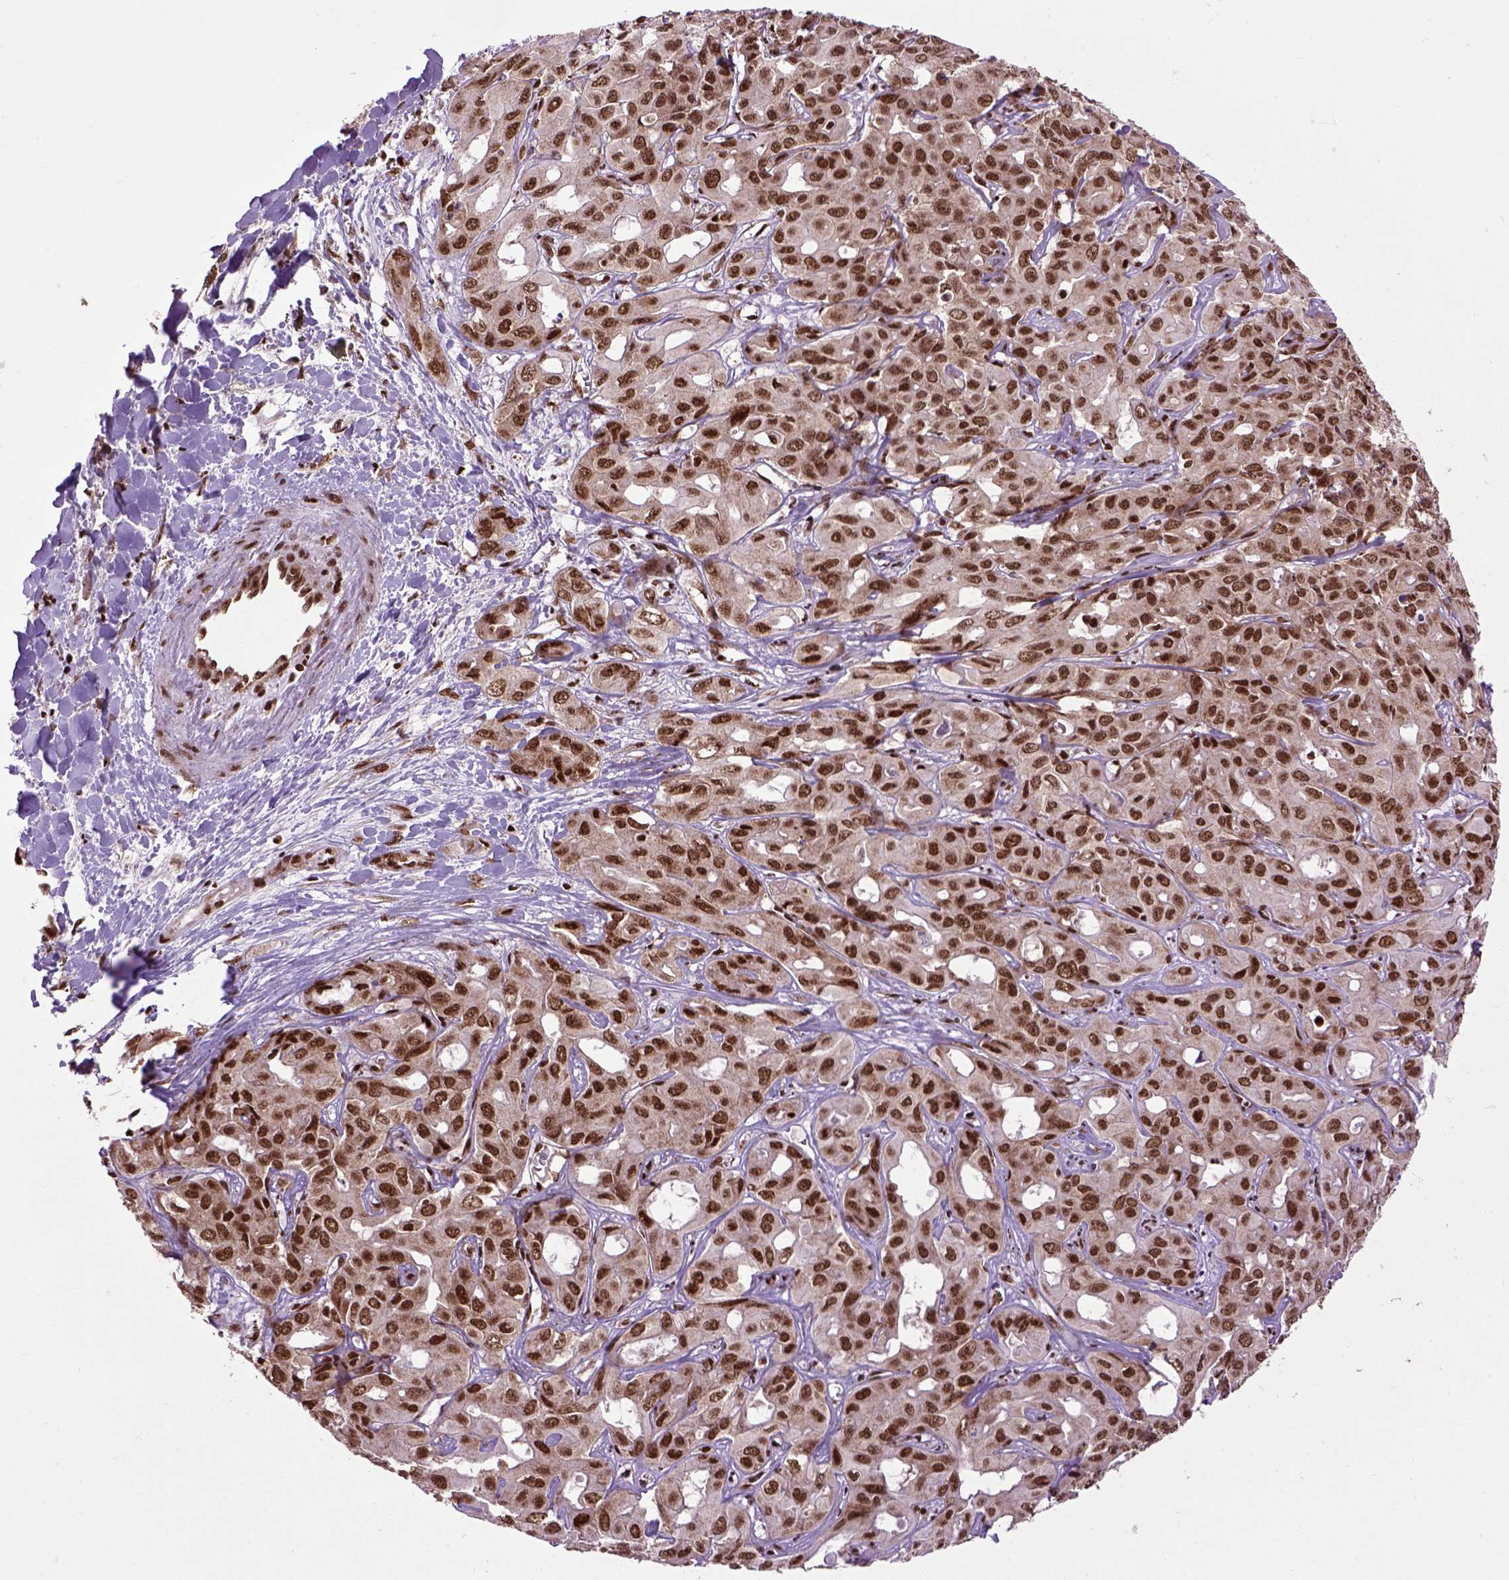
{"staining": {"intensity": "strong", "quantity": ">75%", "location": "nuclear"}, "tissue": "liver cancer", "cell_type": "Tumor cells", "image_type": "cancer", "snomed": [{"axis": "morphology", "description": "Cholangiocarcinoma"}, {"axis": "topography", "description": "Liver"}], "caption": "IHC image of liver cancer (cholangiocarcinoma) stained for a protein (brown), which shows high levels of strong nuclear positivity in about >75% of tumor cells.", "gene": "CELF1", "patient": {"sex": "female", "age": 60}}